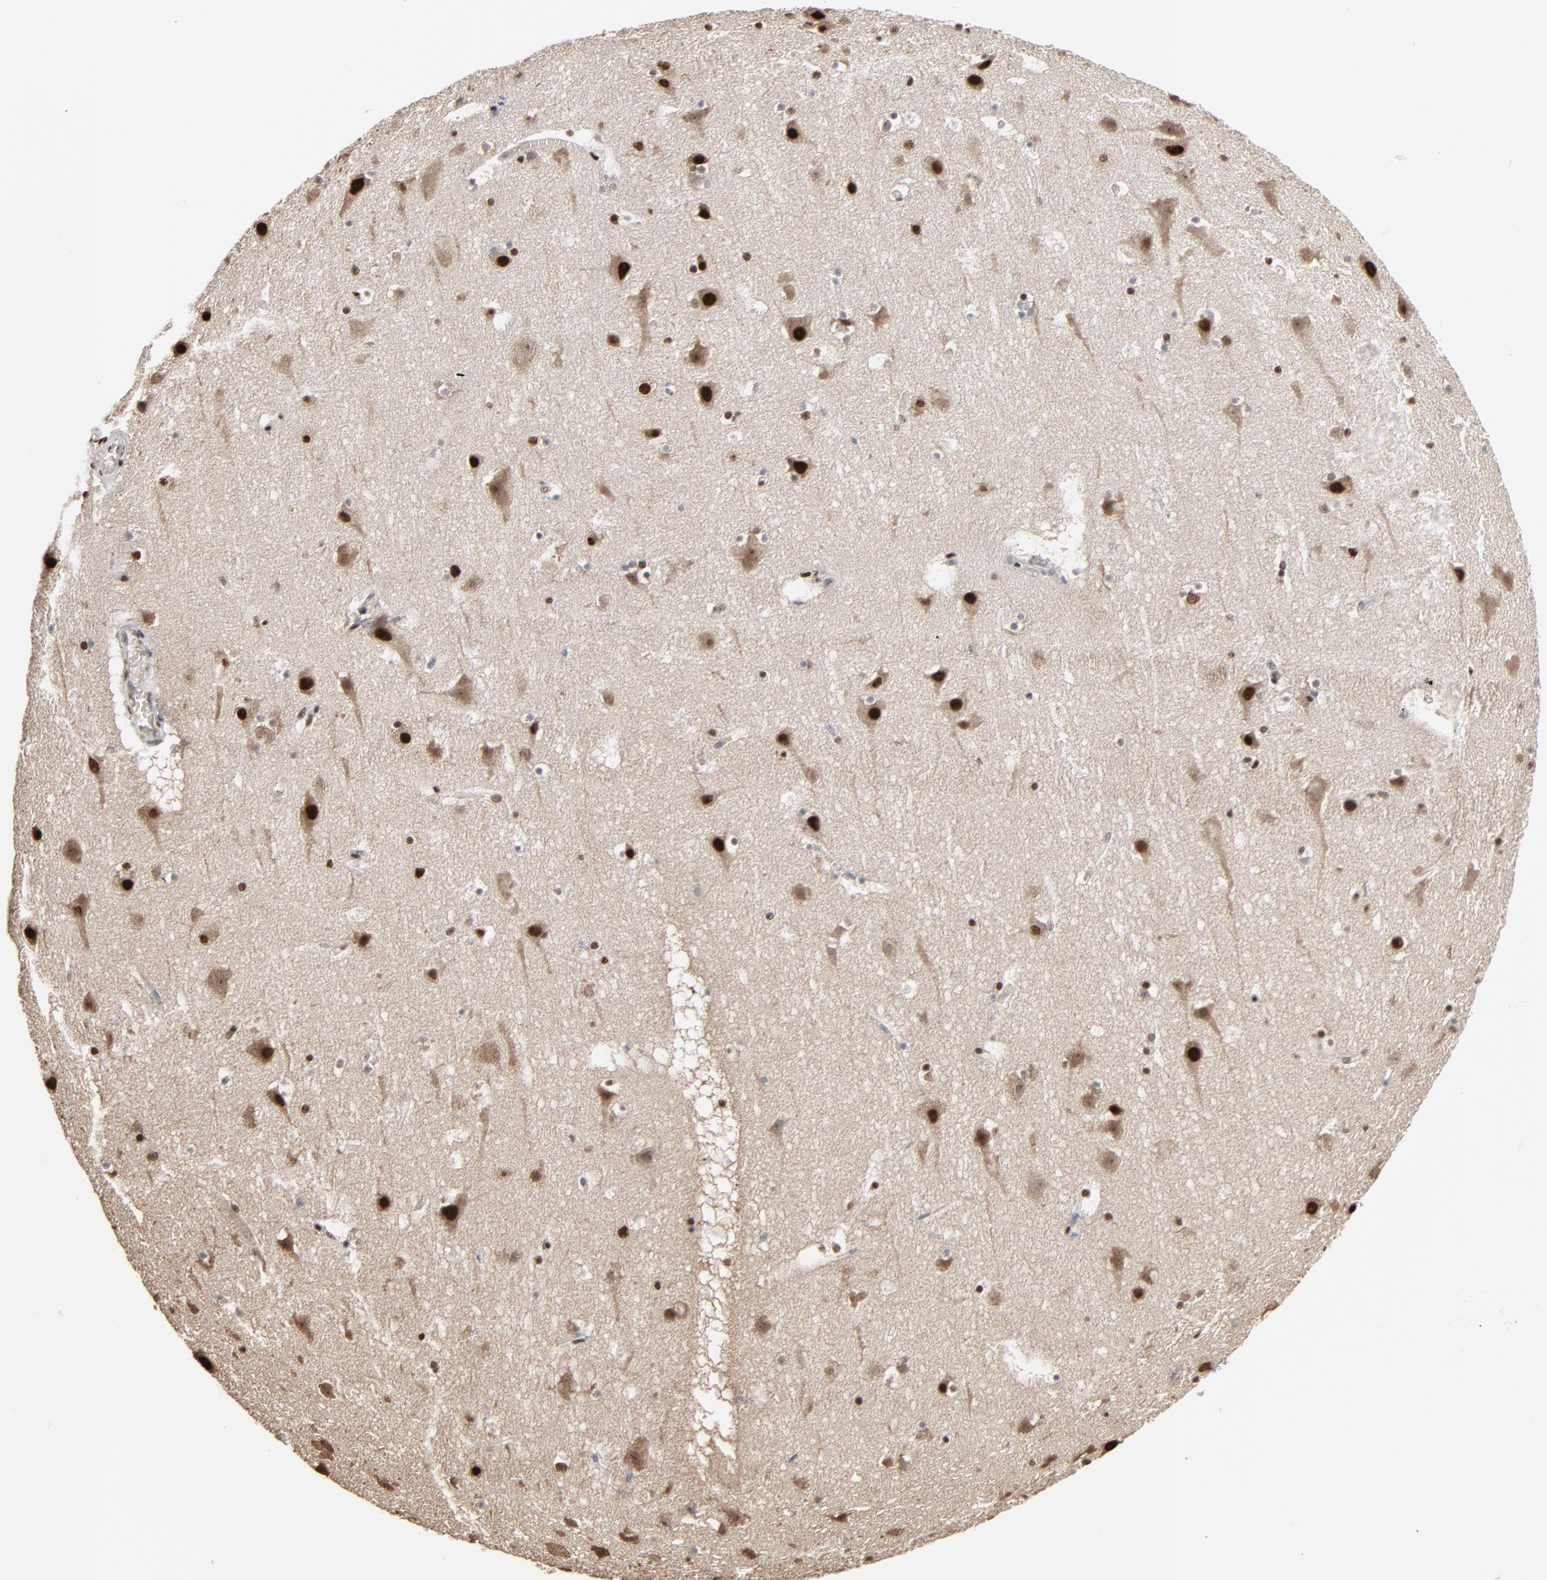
{"staining": {"intensity": "moderate", "quantity": ">75%", "location": "cytoplasmic/membranous,nuclear"}, "tissue": "cerebral cortex", "cell_type": "Endothelial cells", "image_type": "normal", "snomed": [{"axis": "morphology", "description": "Normal tissue, NOS"}, {"axis": "topography", "description": "Cerebral cortex"}], "caption": "A medium amount of moderate cytoplasmic/membranous,nuclear staining is appreciated in approximately >75% of endothelial cells in benign cerebral cortex.", "gene": "MEIS2", "patient": {"sex": "male", "age": 45}}